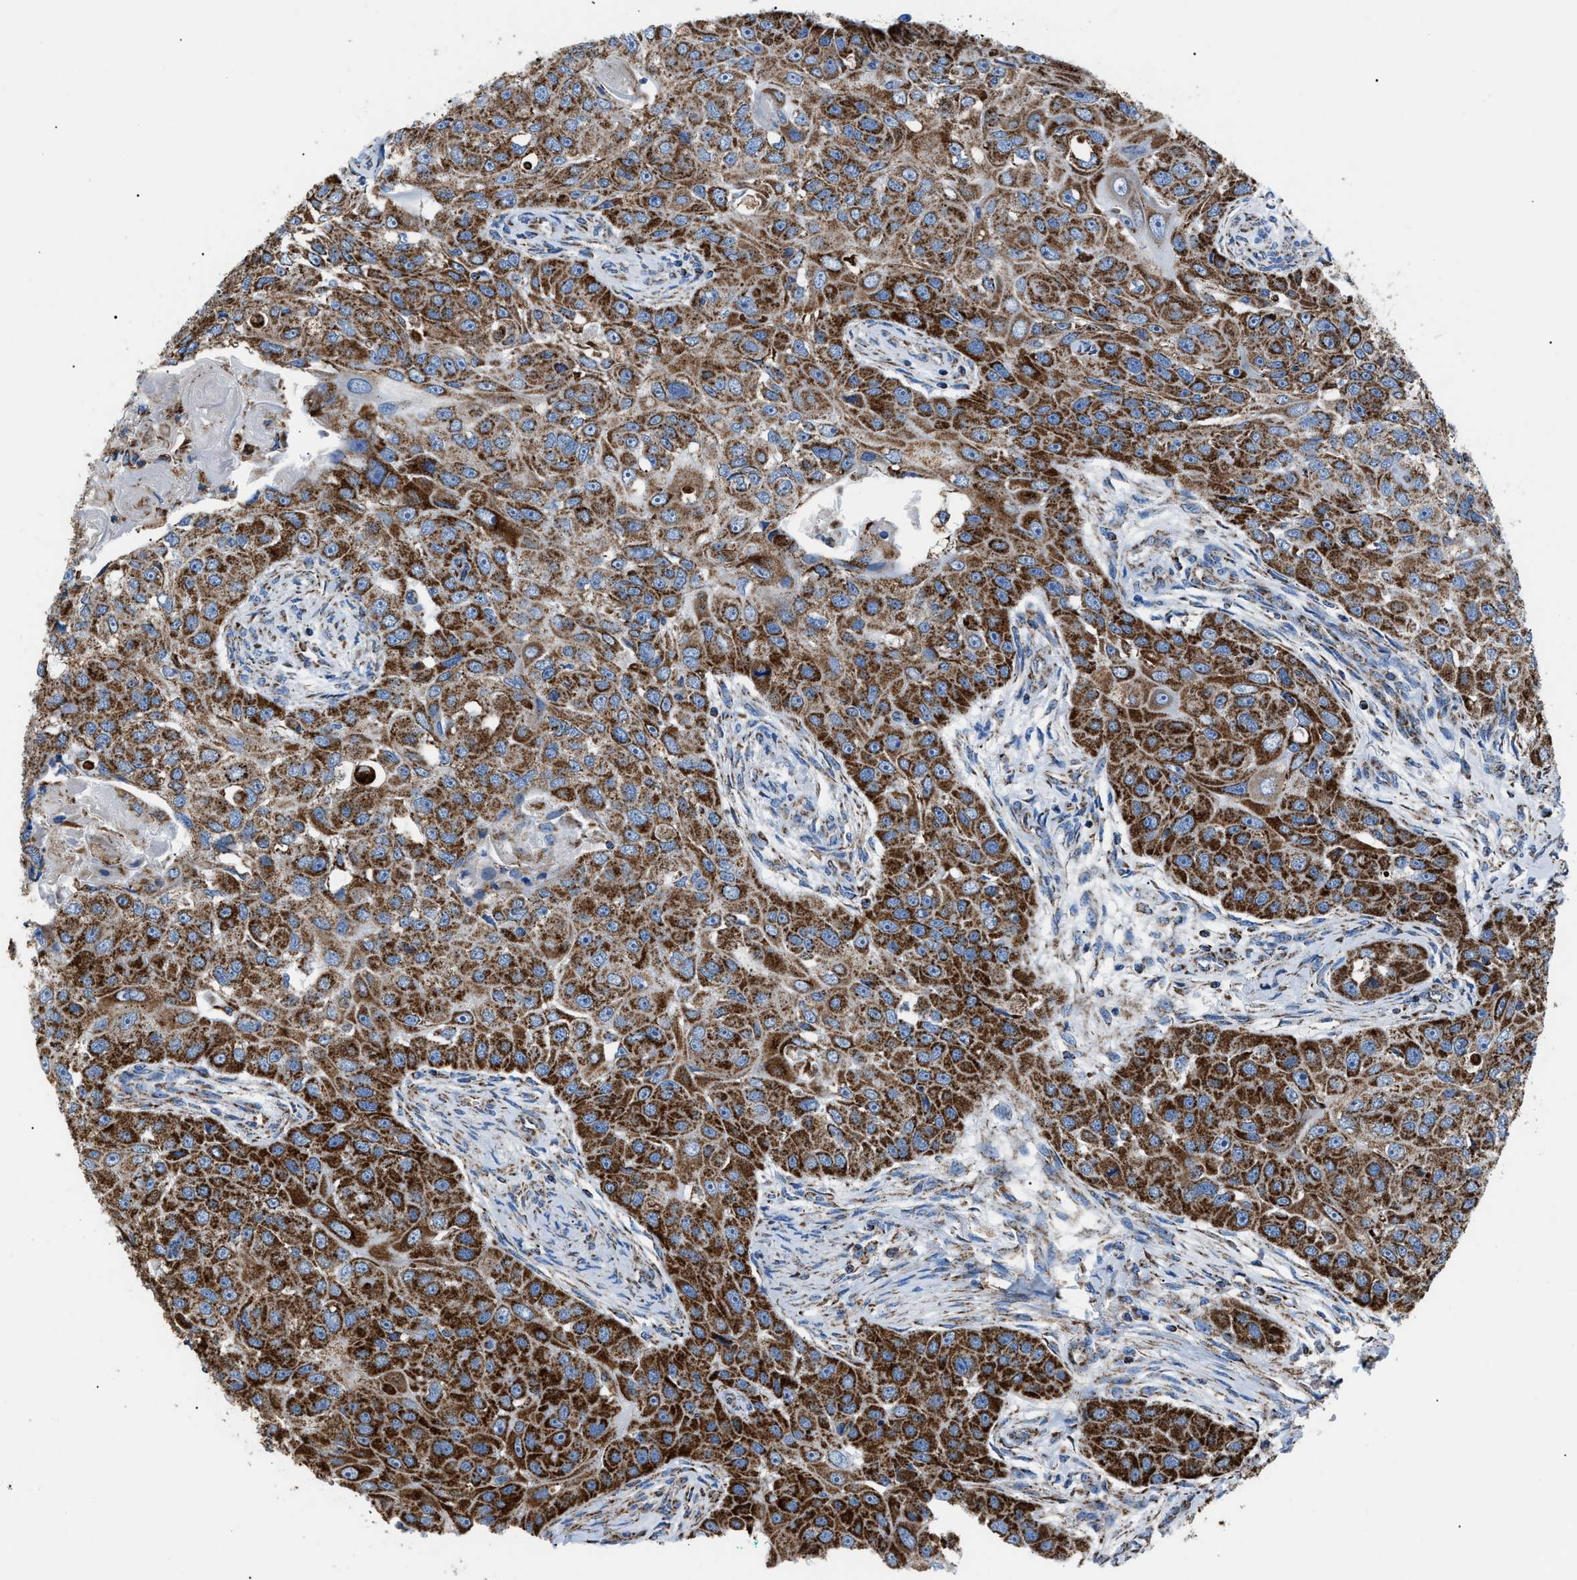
{"staining": {"intensity": "strong", "quantity": ">75%", "location": "cytoplasmic/membranous"}, "tissue": "head and neck cancer", "cell_type": "Tumor cells", "image_type": "cancer", "snomed": [{"axis": "morphology", "description": "Normal tissue, NOS"}, {"axis": "morphology", "description": "Squamous cell carcinoma, NOS"}, {"axis": "topography", "description": "Skeletal muscle"}, {"axis": "topography", "description": "Head-Neck"}], "caption": "Protein positivity by immunohistochemistry (IHC) displays strong cytoplasmic/membranous expression in about >75% of tumor cells in head and neck cancer (squamous cell carcinoma).", "gene": "PHB2", "patient": {"sex": "male", "age": 51}}